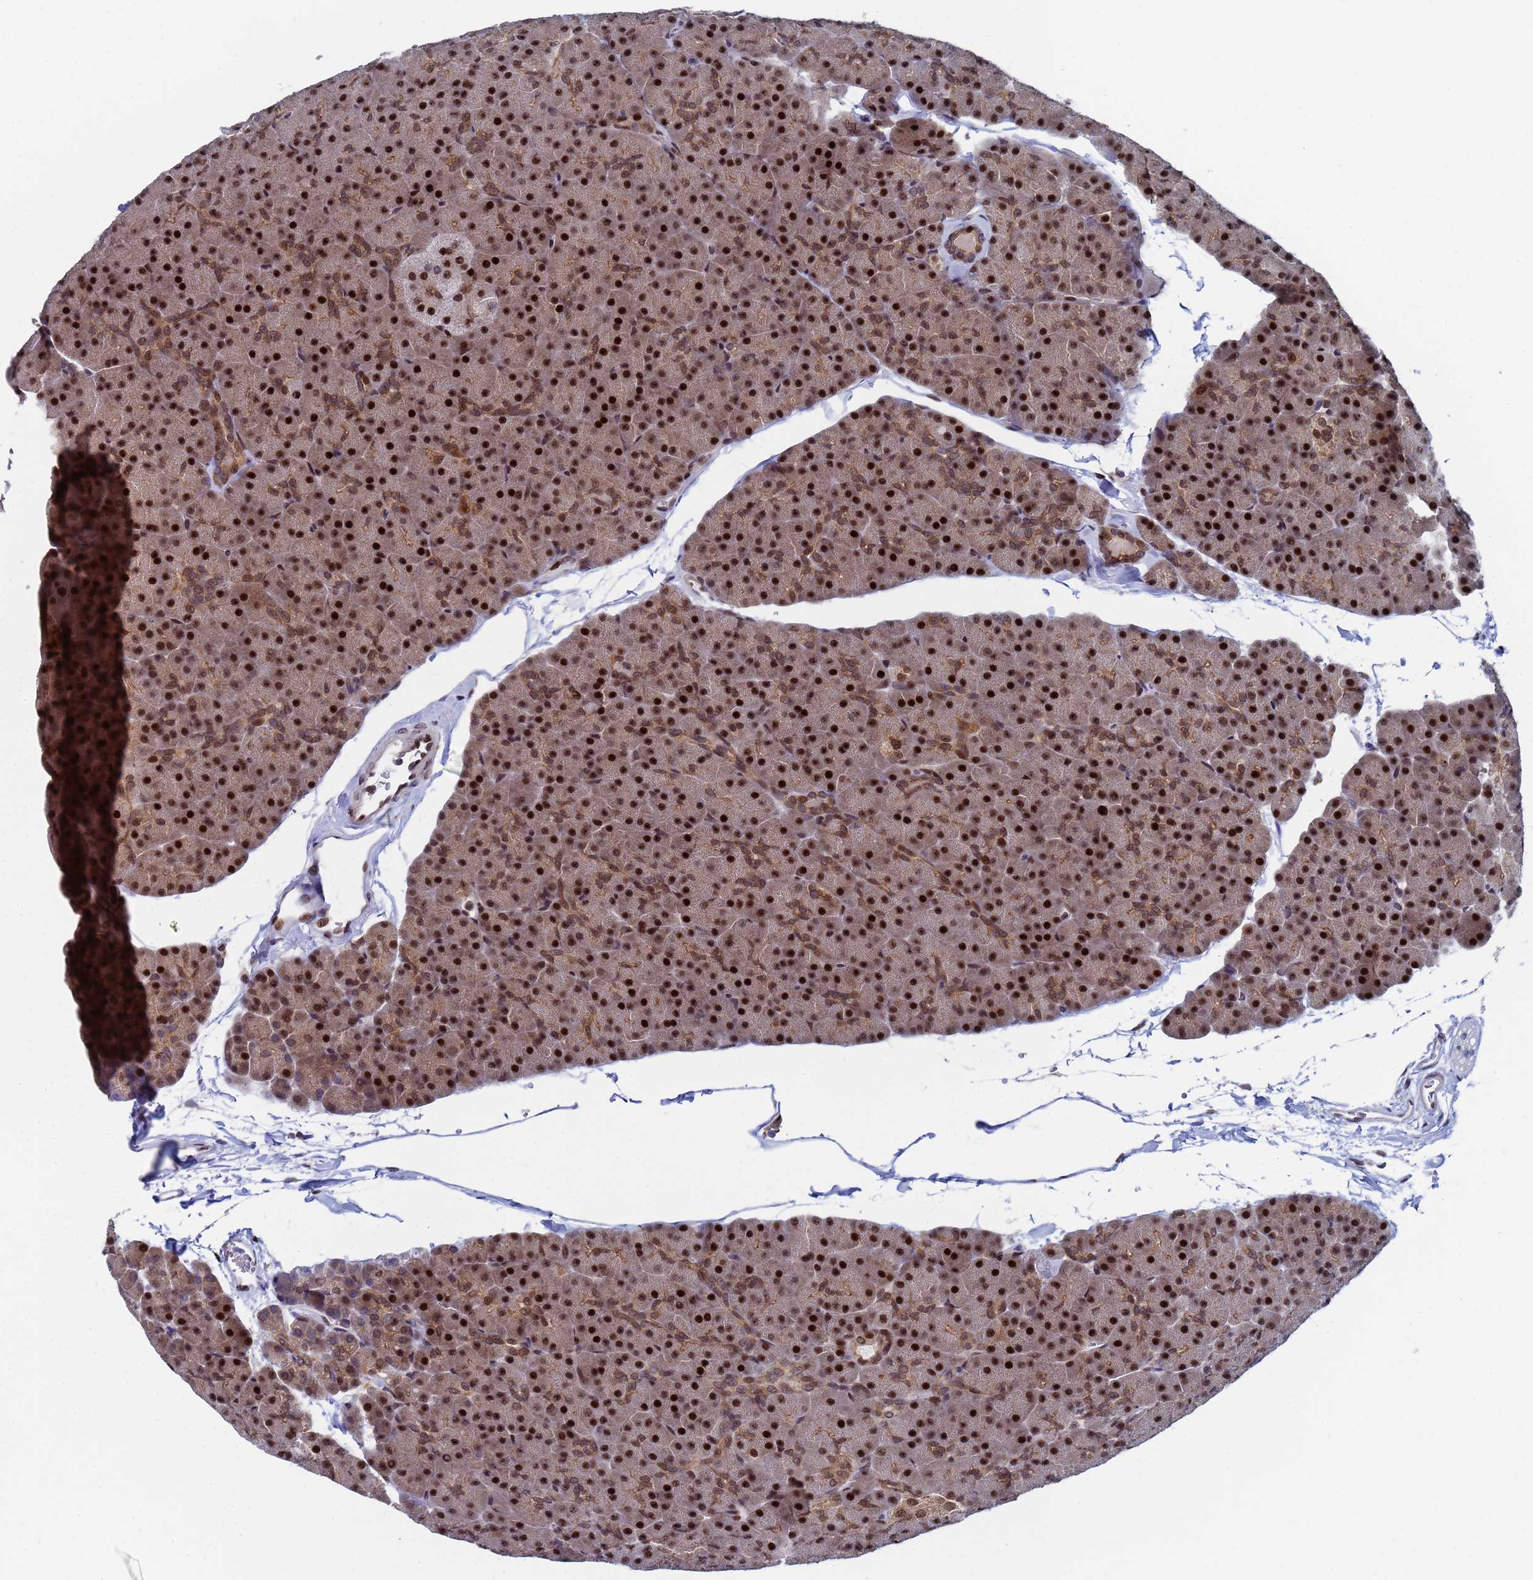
{"staining": {"intensity": "strong", "quantity": ">75%", "location": "cytoplasmic/membranous,nuclear"}, "tissue": "pancreas", "cell_type": "Exocrine glandular cells", "image_type": "normal", "snomed": [{"axis": "morphology", "description": "Normal tissue, NOS"}, {"axis": "topography", "description": "Pancreas"}], "caption": "High-magnification brightfield microscopy of unremarkable pancreas stained with DAB (3,3'-diaminobenzidine) (brown) and counterstained with hematoxylin (blue). exocrine glandular cells exhibit strong cytoplasmic/membranous,nuclear positivity is seen in approximately>75% of cells. (DAB IHC with brightfield microscopy, high magnification).", "gene": "AP5Z1", "patient": {"sex": "male", "age": 36}}